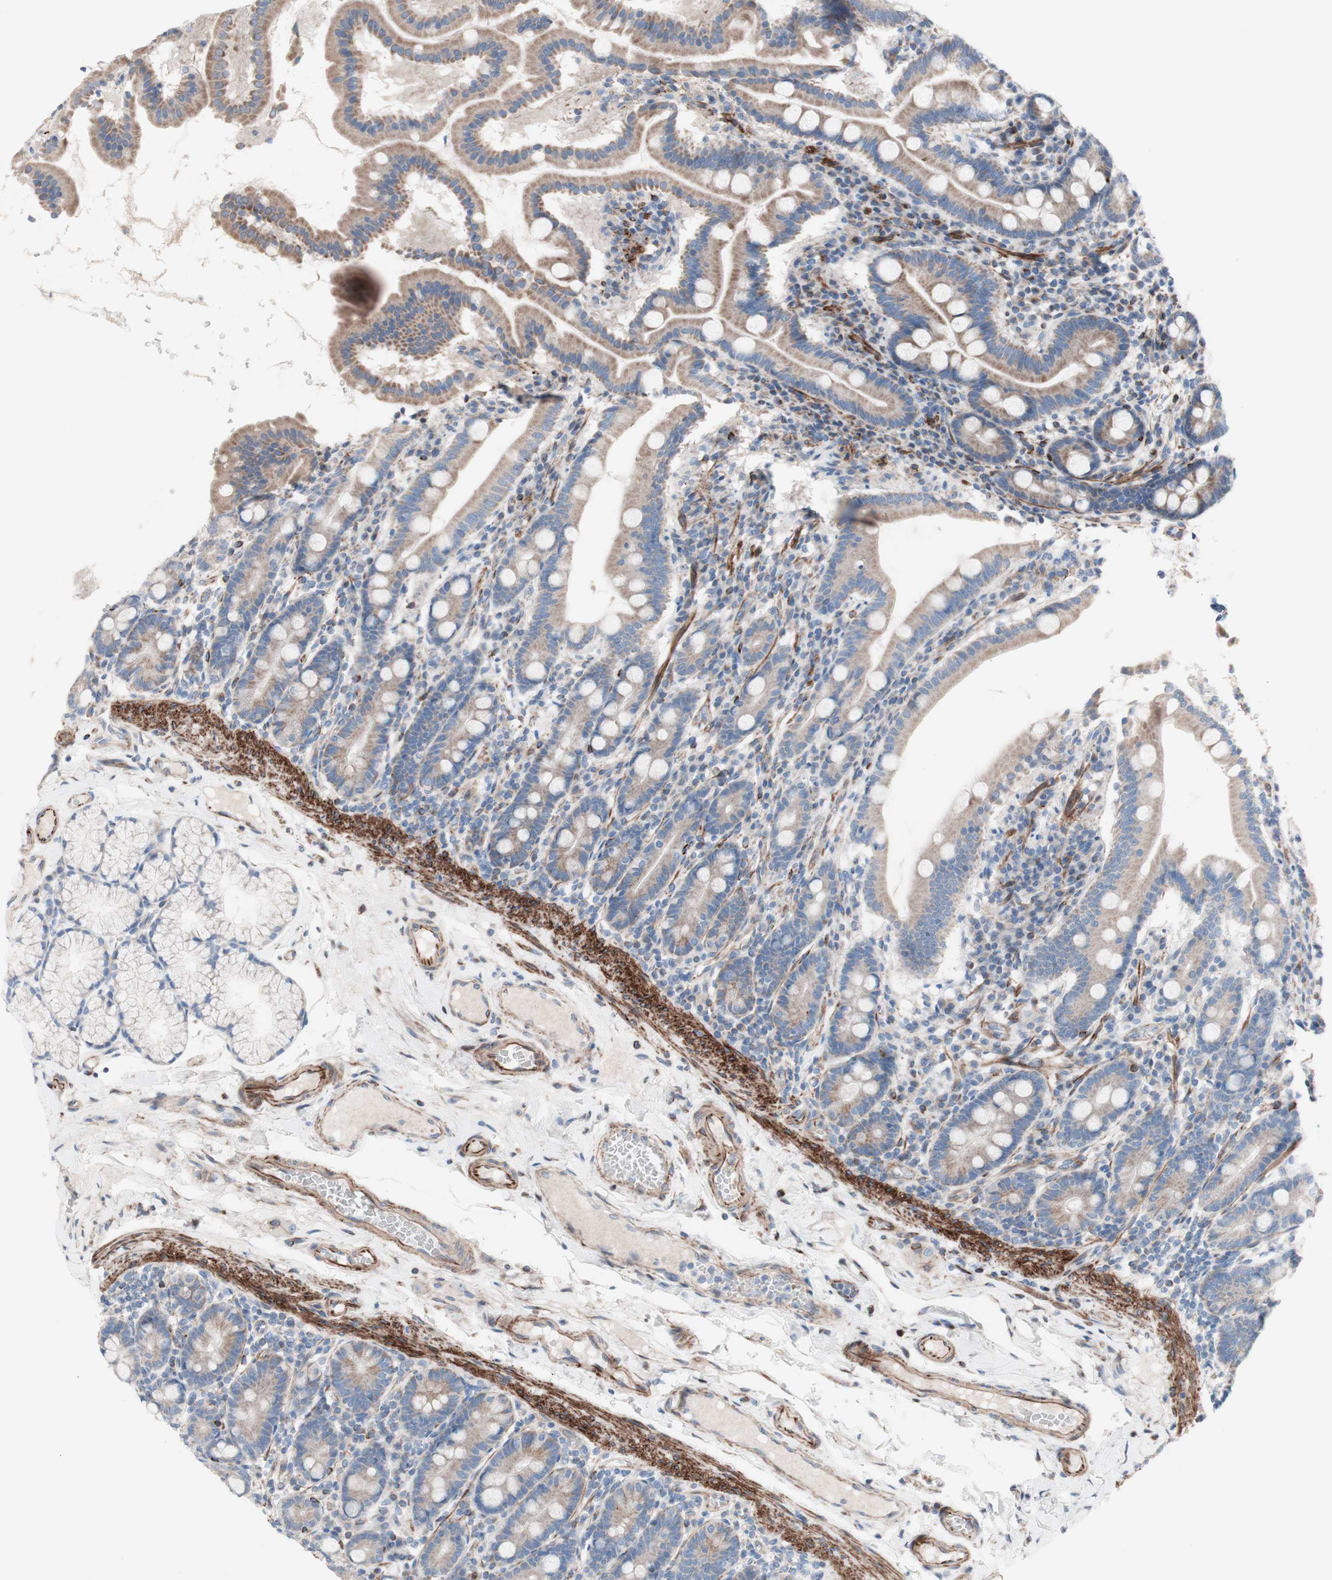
{"staining": {"intensity": "moderate", "quantity": ">75%", "location": "cytoplasmic/membranous"}, "tissue": "duodenum", "cell_type": "Glandular cells", "image_type": "normal", "snomed": [{"axis": "morphology", "description": "Normal tissue, NOS"}, {"axis": "topography", "description": "Duodenum"}], "caption": "A brown stain highlights moderate cytoplasmic/membranous staining of a protein in glandular cells of unremarkable human duodenum. (Brightfield microscopy of DAB IHC at high magnification).", "gene": "AGPAT5", "patient": {"sex": "male", "age": 50}}